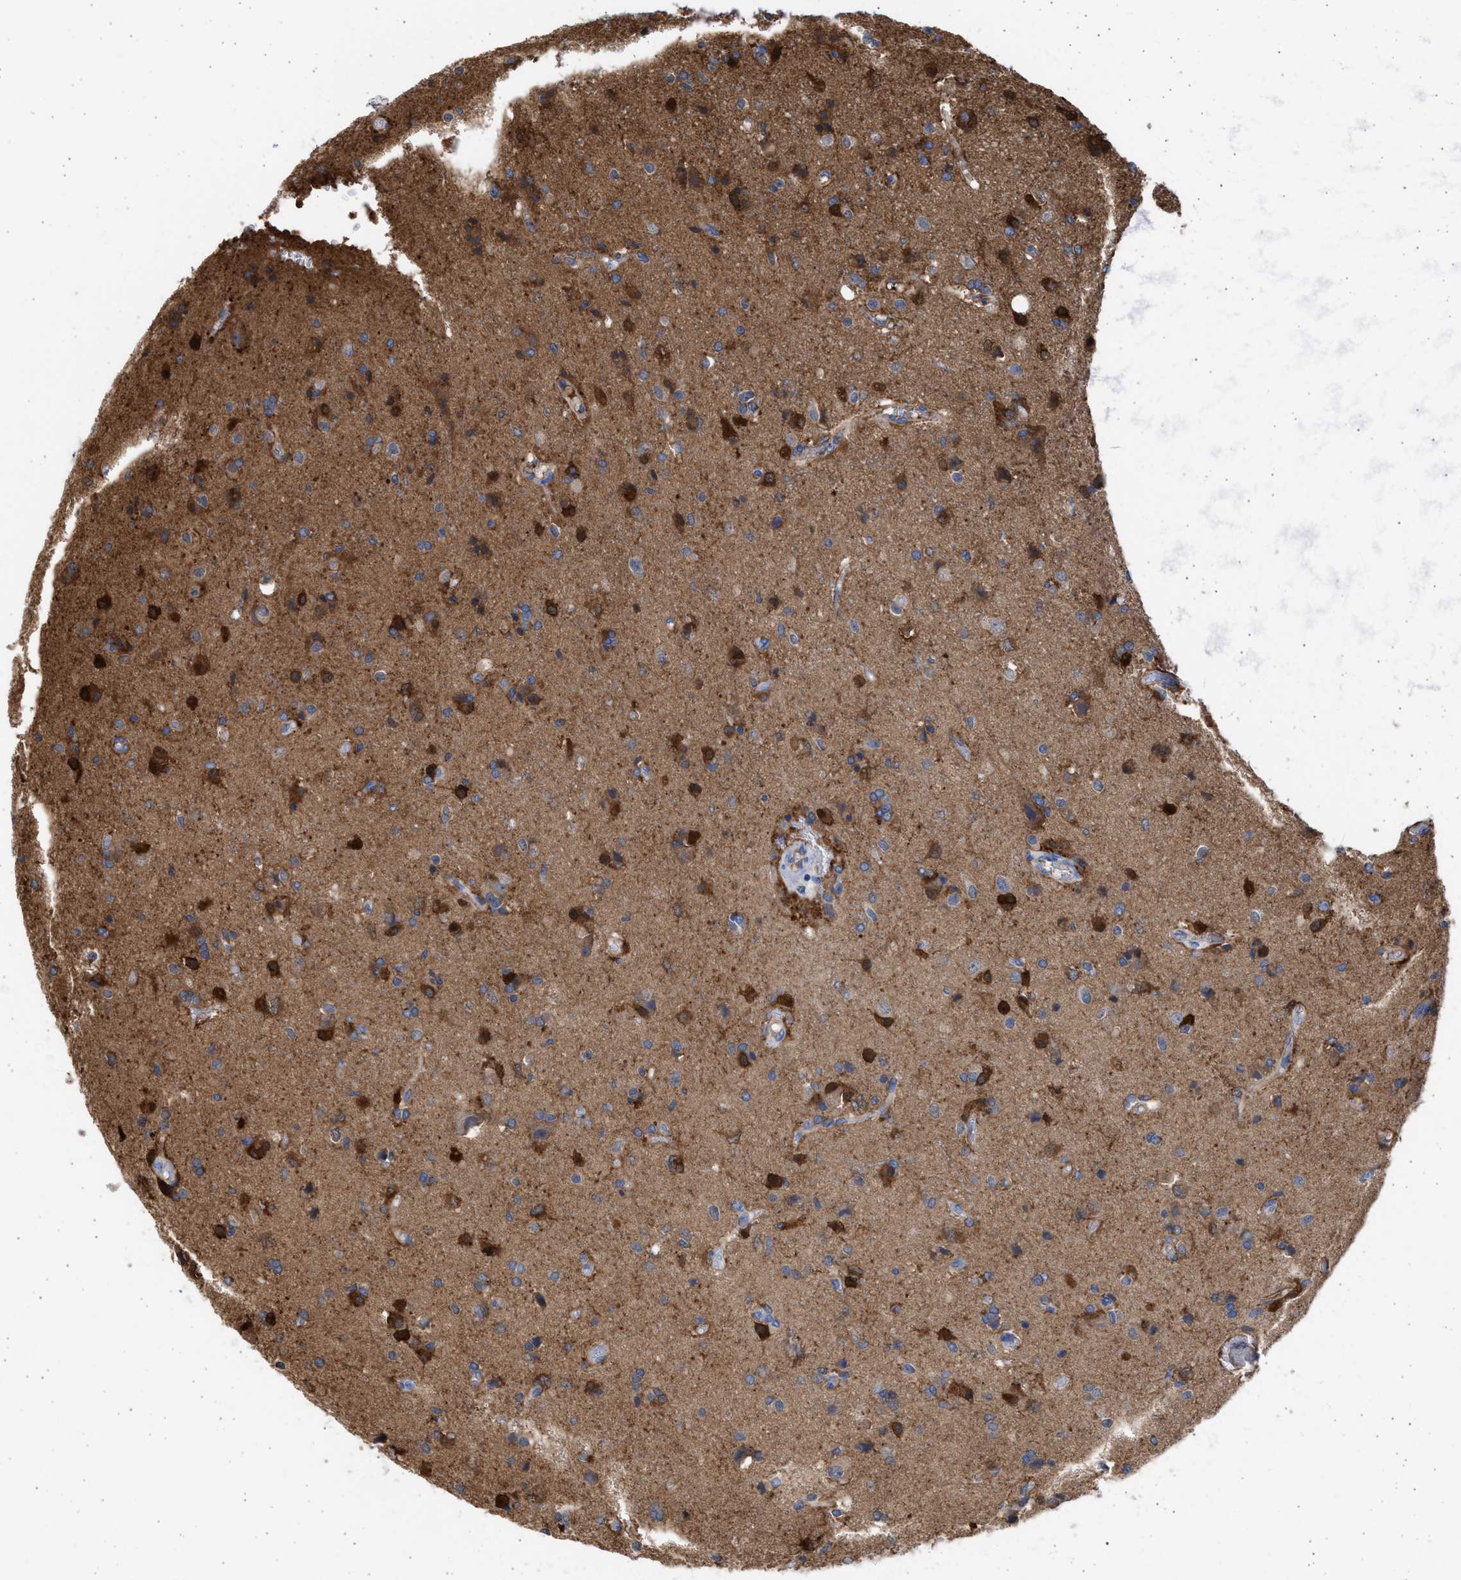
{"staining": {"intensity": "moderate", "quantity": "<25%", "location": "cytoplasmic/membranous"}, "tissue": "glioma", "cell_type": "Tumor cells", "image_type": "cancer", "snomed": [{"axis": "morphology", "description": "Glioma, malignant, High grade"}, {"axis": "topography", "description": "Brain"}], "caption": "This photomicrograph shows IHC staining of human high-grade glioma (malignant), with low moderate cytoplasmic/membranous expression in approximately <25% of tumor cells.", "gene": "ALDOC", "patient": {"sex": "male", "age": 47}}